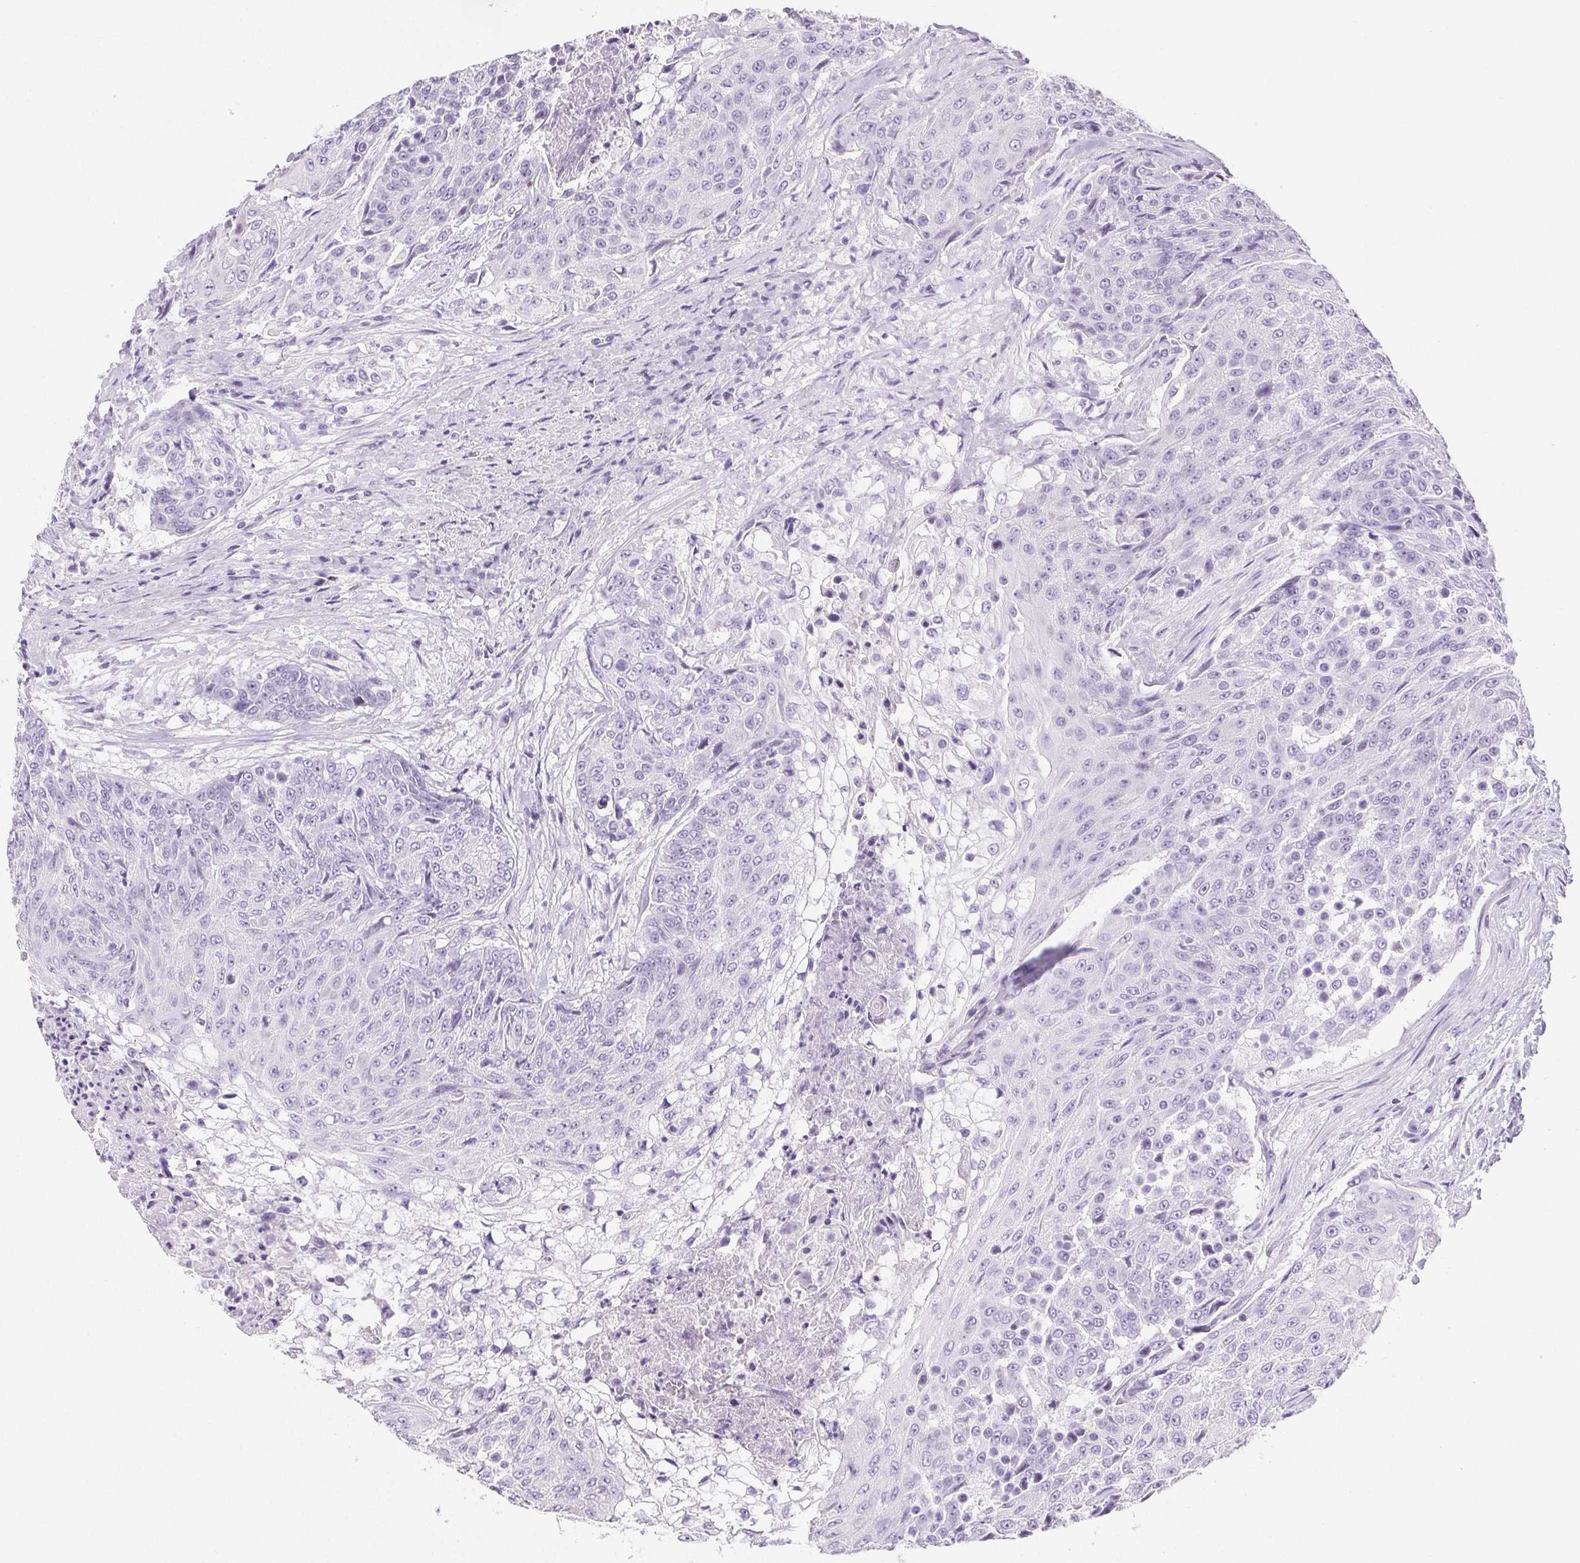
{"staining": {"intensity": "negative", "quantity": "none", "location": "none"}, "tissue": "urothelial cancer", "cell_type": "Tumor cells", "image_type": "cancer", "snomed": [{"axis": "morphology", "description": "Urothelial carcinoma, High grade"}, {"axis": "topography", "description": "Urinary bladder"}], "caption": "Human urothelial carcinoma (high-grade) stained for a protein using IHC exhibits no staining in tumor cells.", "gene": "BEND2", "patient": {"sex": "female", "age": 63}}